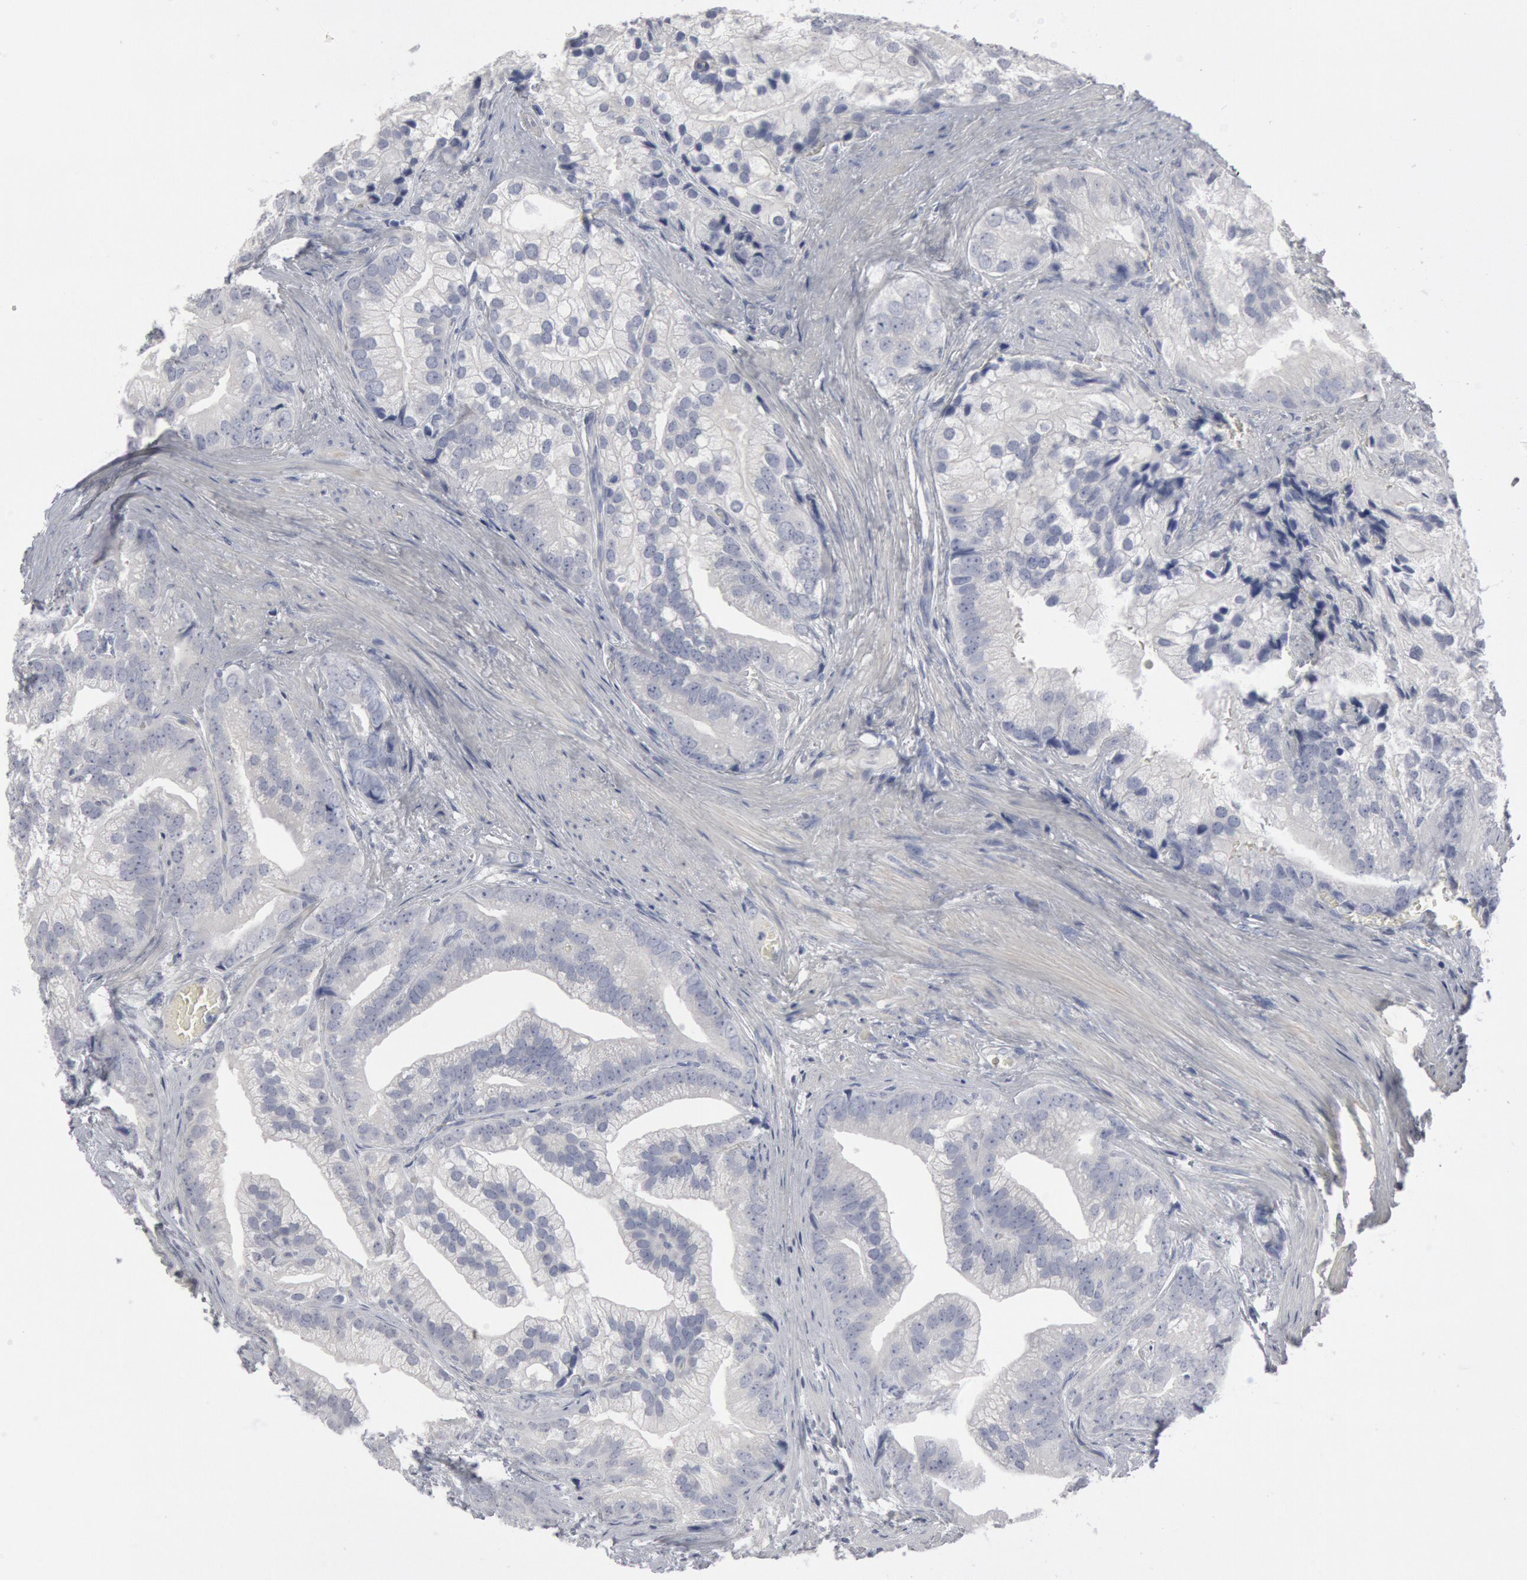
{"staining": {"intensity": "negative", "quantity": "none", "location": "none"}, "tissue": "prostate cancer", "cell_type": "Tumor cells", "image_type": "cancer", "snomed": [{"axis": "morphology", "description": "Adenocarcinoma, Low grade"}, {"axis": "topography", "description": "Prostate"}], "caption": "This is a photomicrograph of IHC staining of prostate low-grade adenocarcinoma, which shows no expression in tumor cells. (Stains: DAB (3,3'-diaminobenzidine) immunohistochemistry (IHC) with hematoxylin counter stain, Microscopy: brightfield microscopy at high magnification).", "gene": "DMC1", "patient": {"sex": "male", "age": 71}}